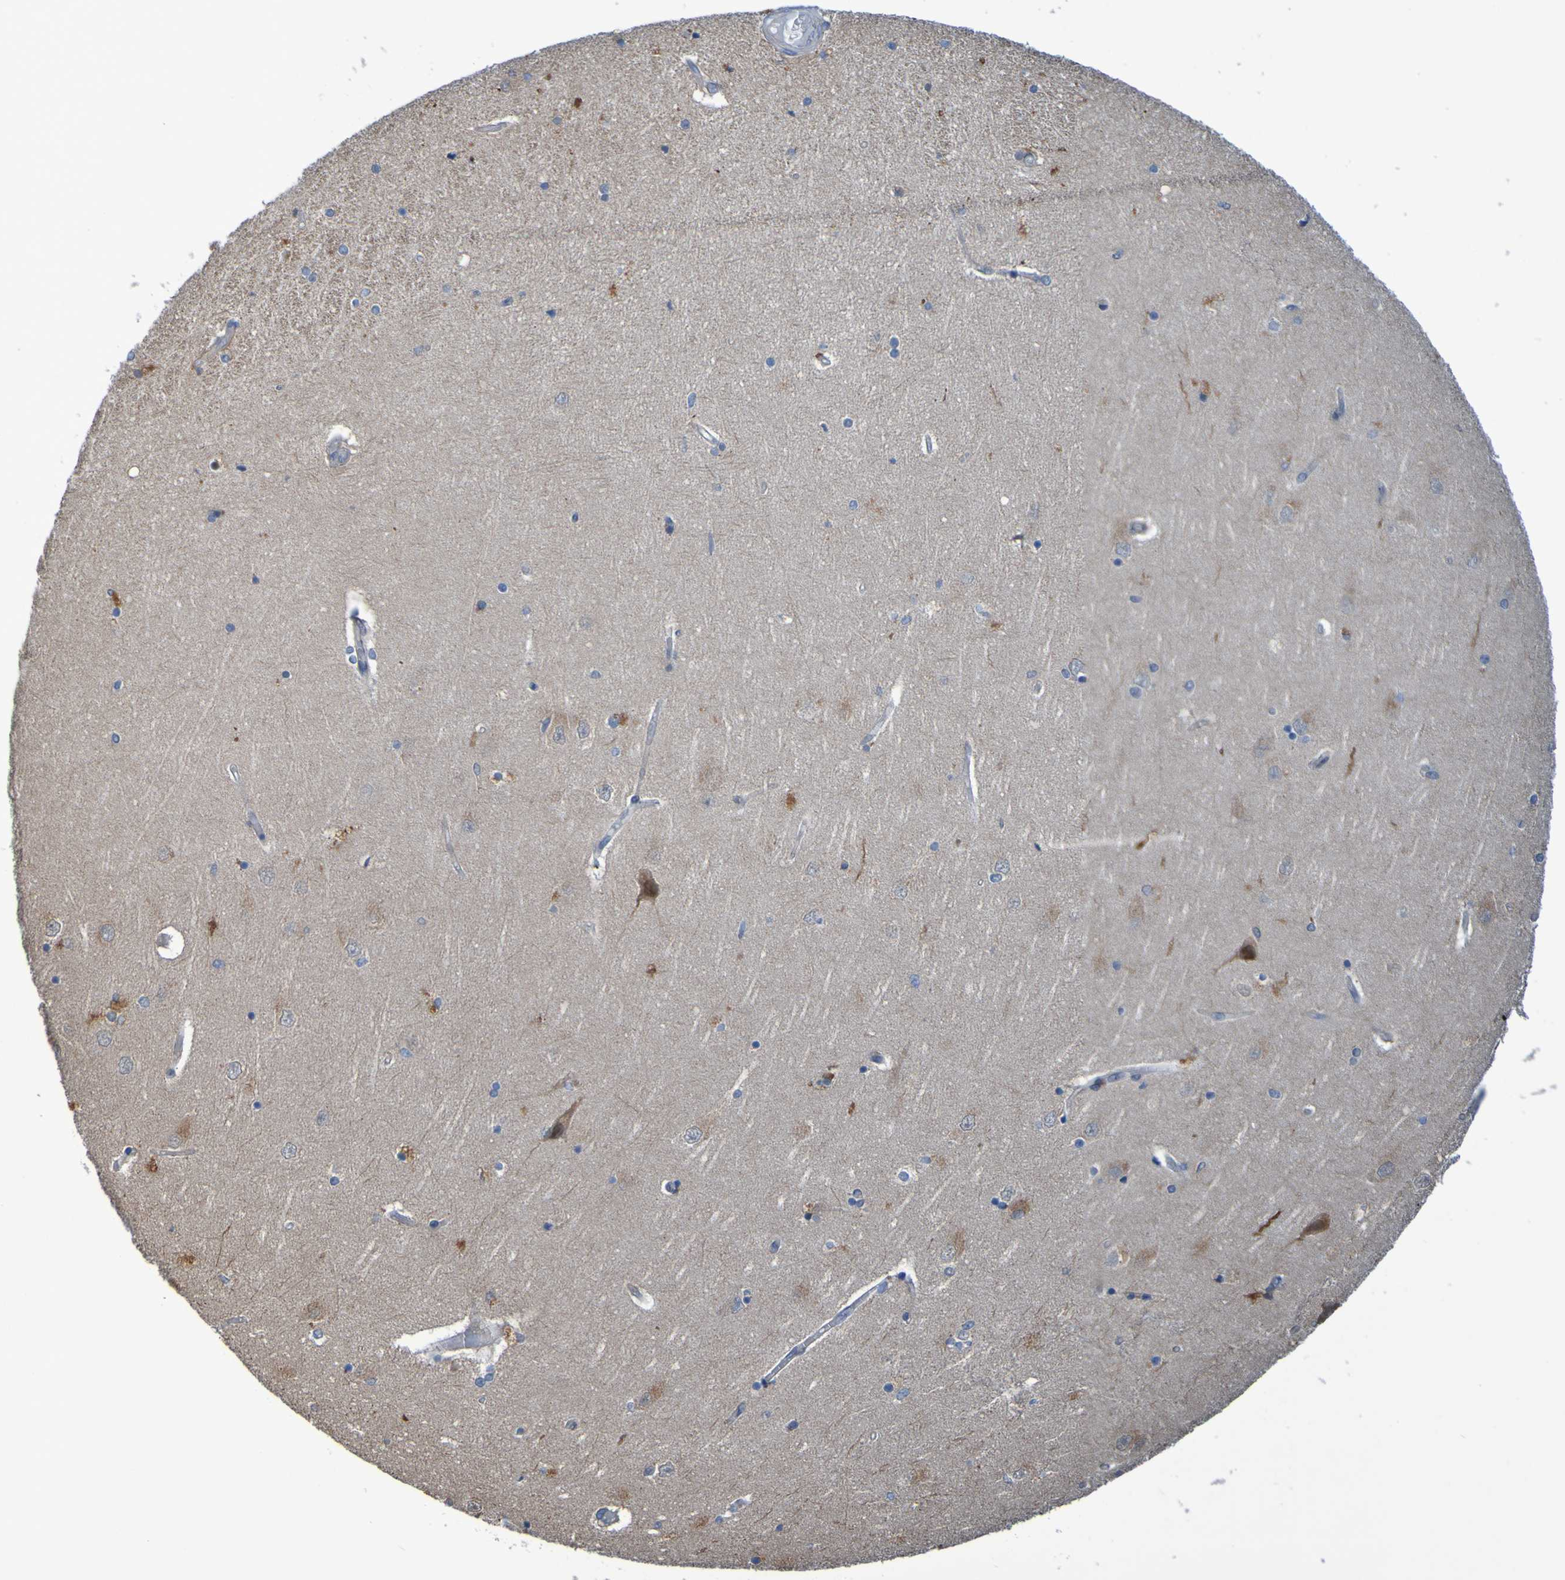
{"staining": {"intensity": "moderate", "quantity": "<25%", "location": "cytoplasmic/membranous"}, "tissue": "hippocampus", "cell_type": "Glial cells", "image_type": "normal", "snomed": [{"axis": "morphology", "description": "Normal tissue, NOS"}, {"axis": "topography", "description": "Hippocampus"}], "caption": "Glial cells reveal low levels of moderate cytoplasmic/membranous expression in about <25% of cells in unremarkable hippocampus.", "gene": "NPRL3", "patient": {"sex": "female", "age": 54}}